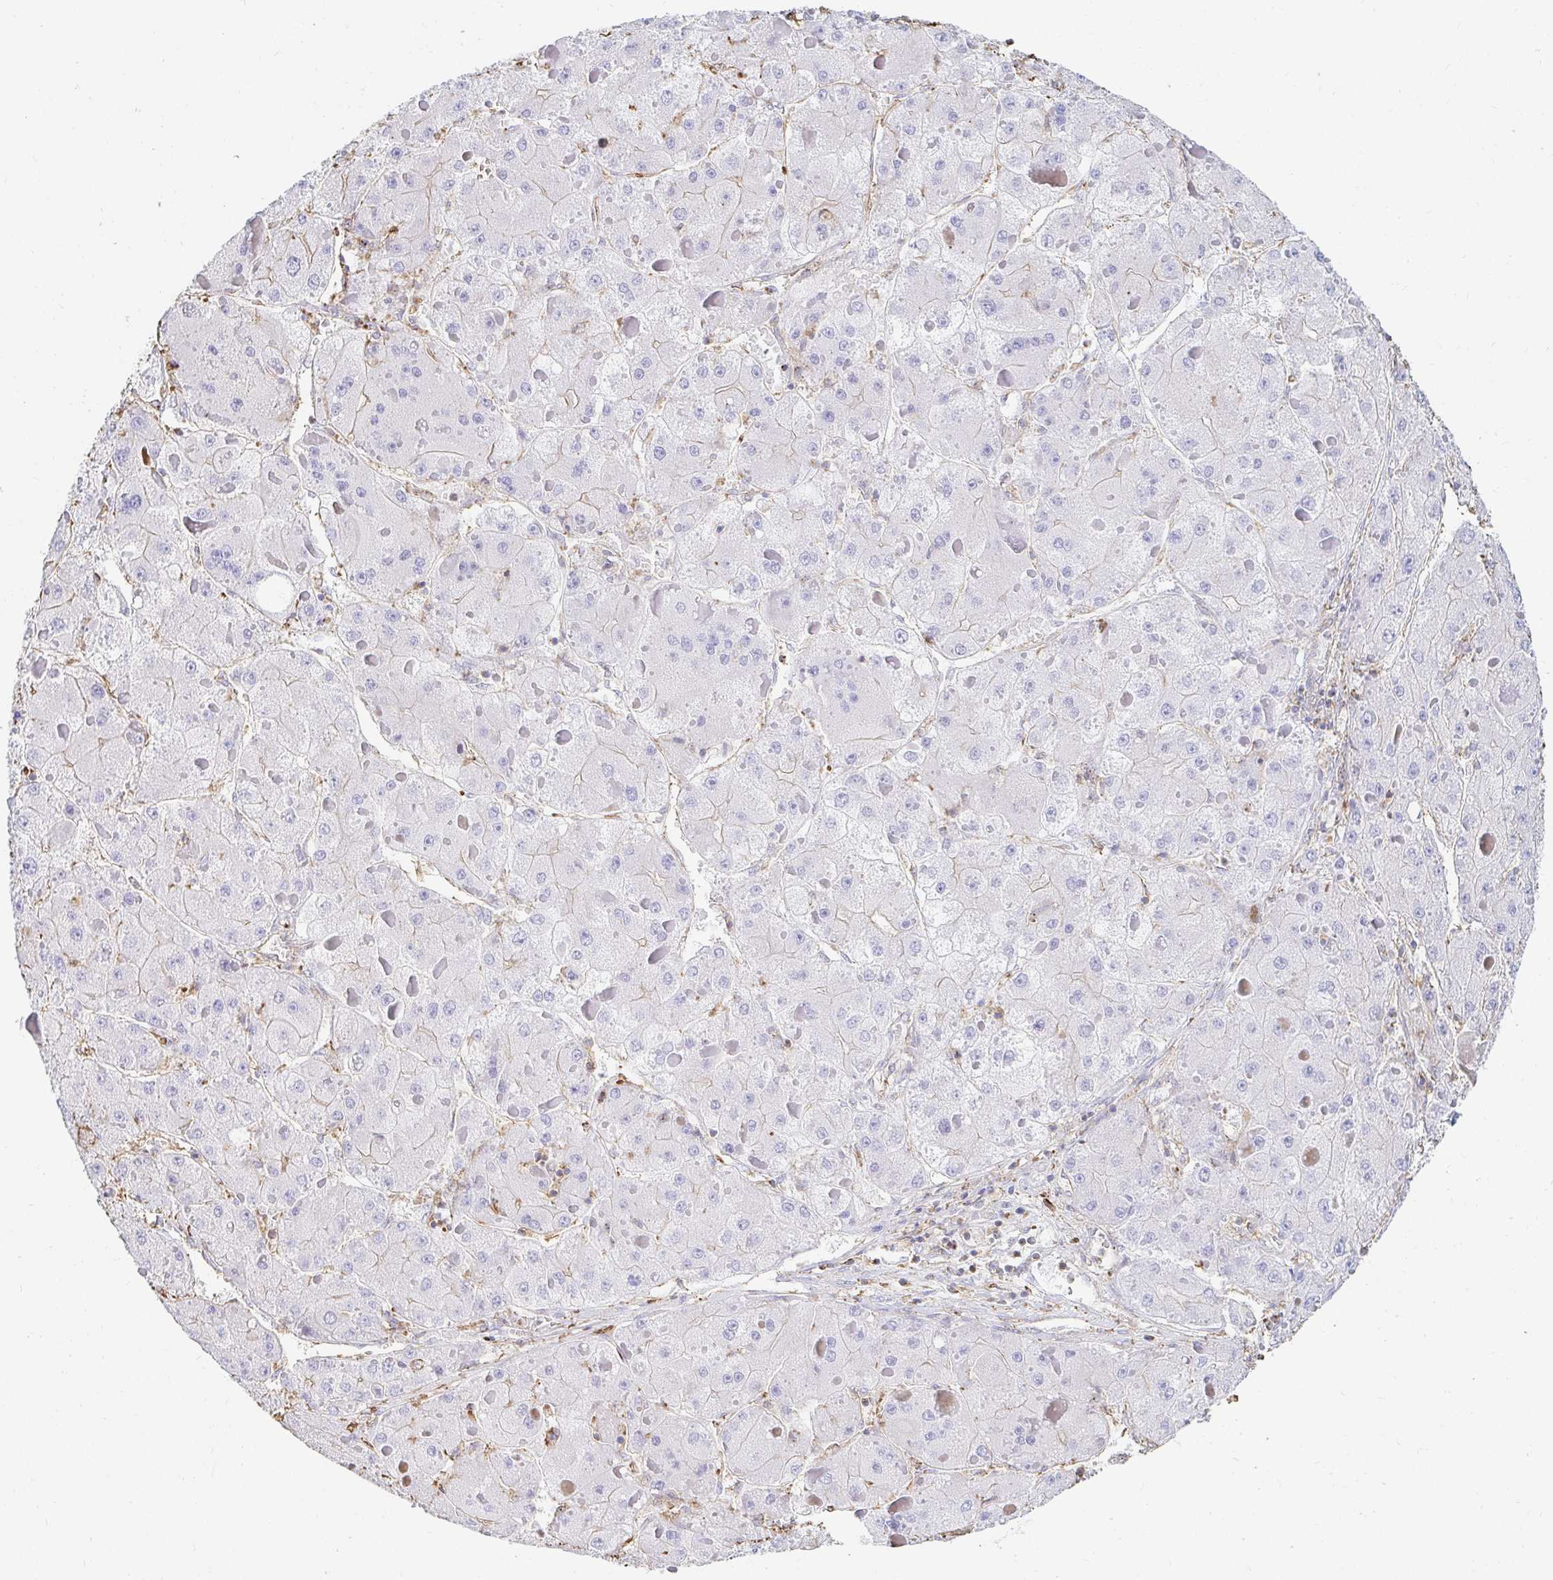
{"staining": {"intensity": "negative", "quantity": "none", "location": "none"}, "tissue": "liver cancer", "cell_type": "Tumor cells", "image_type": "cancer", "snomed": [{"axis": "morphology", "description": "Carcinoma, Hepatocellular, NOS"}, {"axis": "topography", "description": "Liver"}], "caption": "Photomicrograph shows no protein staining in tumor cells of liver cancer (hepatocellular carcinoma) tissue. The staining was performed using DAB (3,3'-diaminobenzidine) to visualize the protein expression in brown, while the nuclei were stained in blue with hematoxylin (Magnification: 20x).", "gene": "PTPN14", "patient": {"sex": "female", "age": 73}}